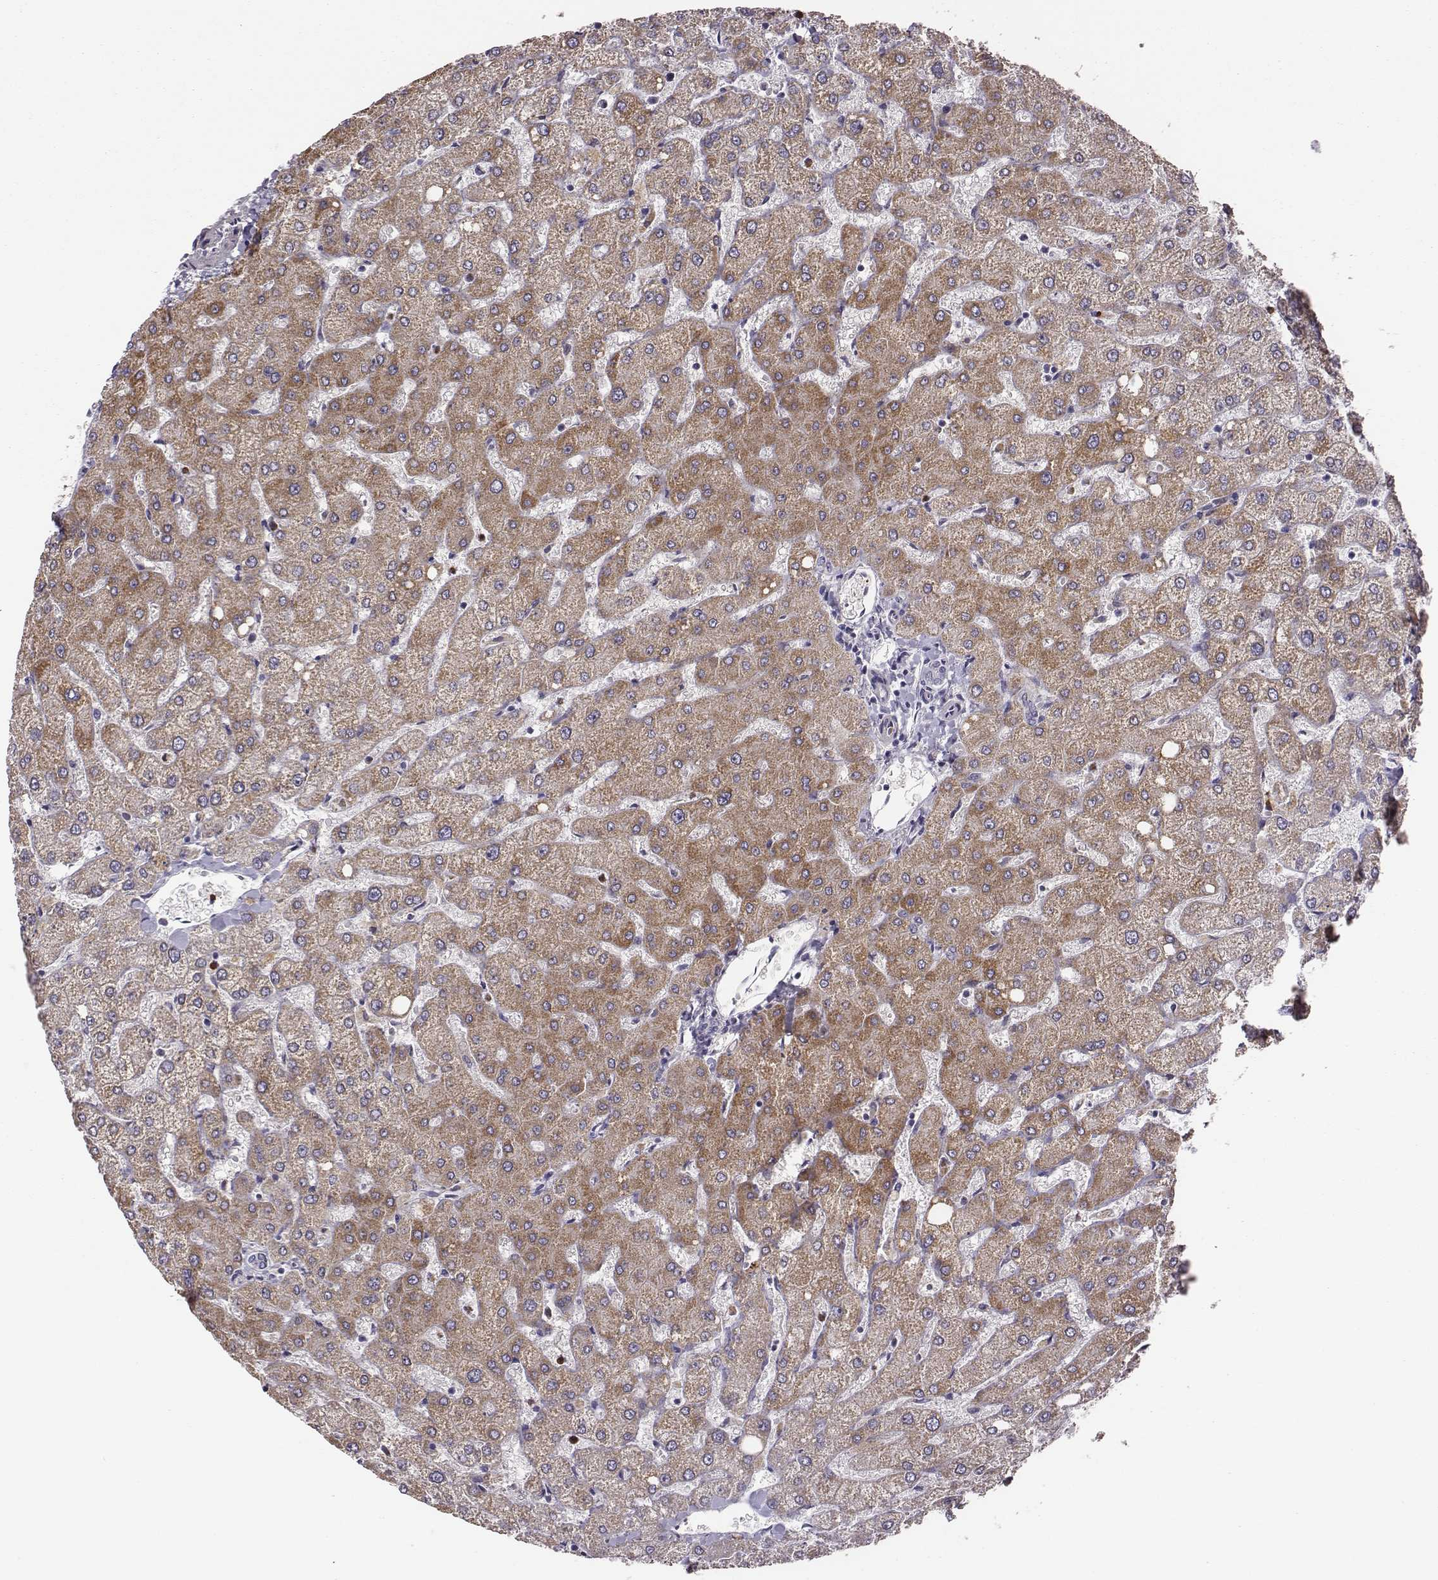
{"staining": {"intensity": "negative", "quantity": "none", "location": "none"}, "tissue": "liver", "cell_type": "Cholangiocytes", "image_type": "normal", "snomed": [{"axis": "morphology", "description": "Normal tissue, NOS"}, {"axis": "topography", "description": "Liver"}], "caption": "Immunohistochemical staining of normal human liver shows no significant staining in cholangiocytes.", "gene": "KMO", "patient": {"sex": "female", "age": 54}}